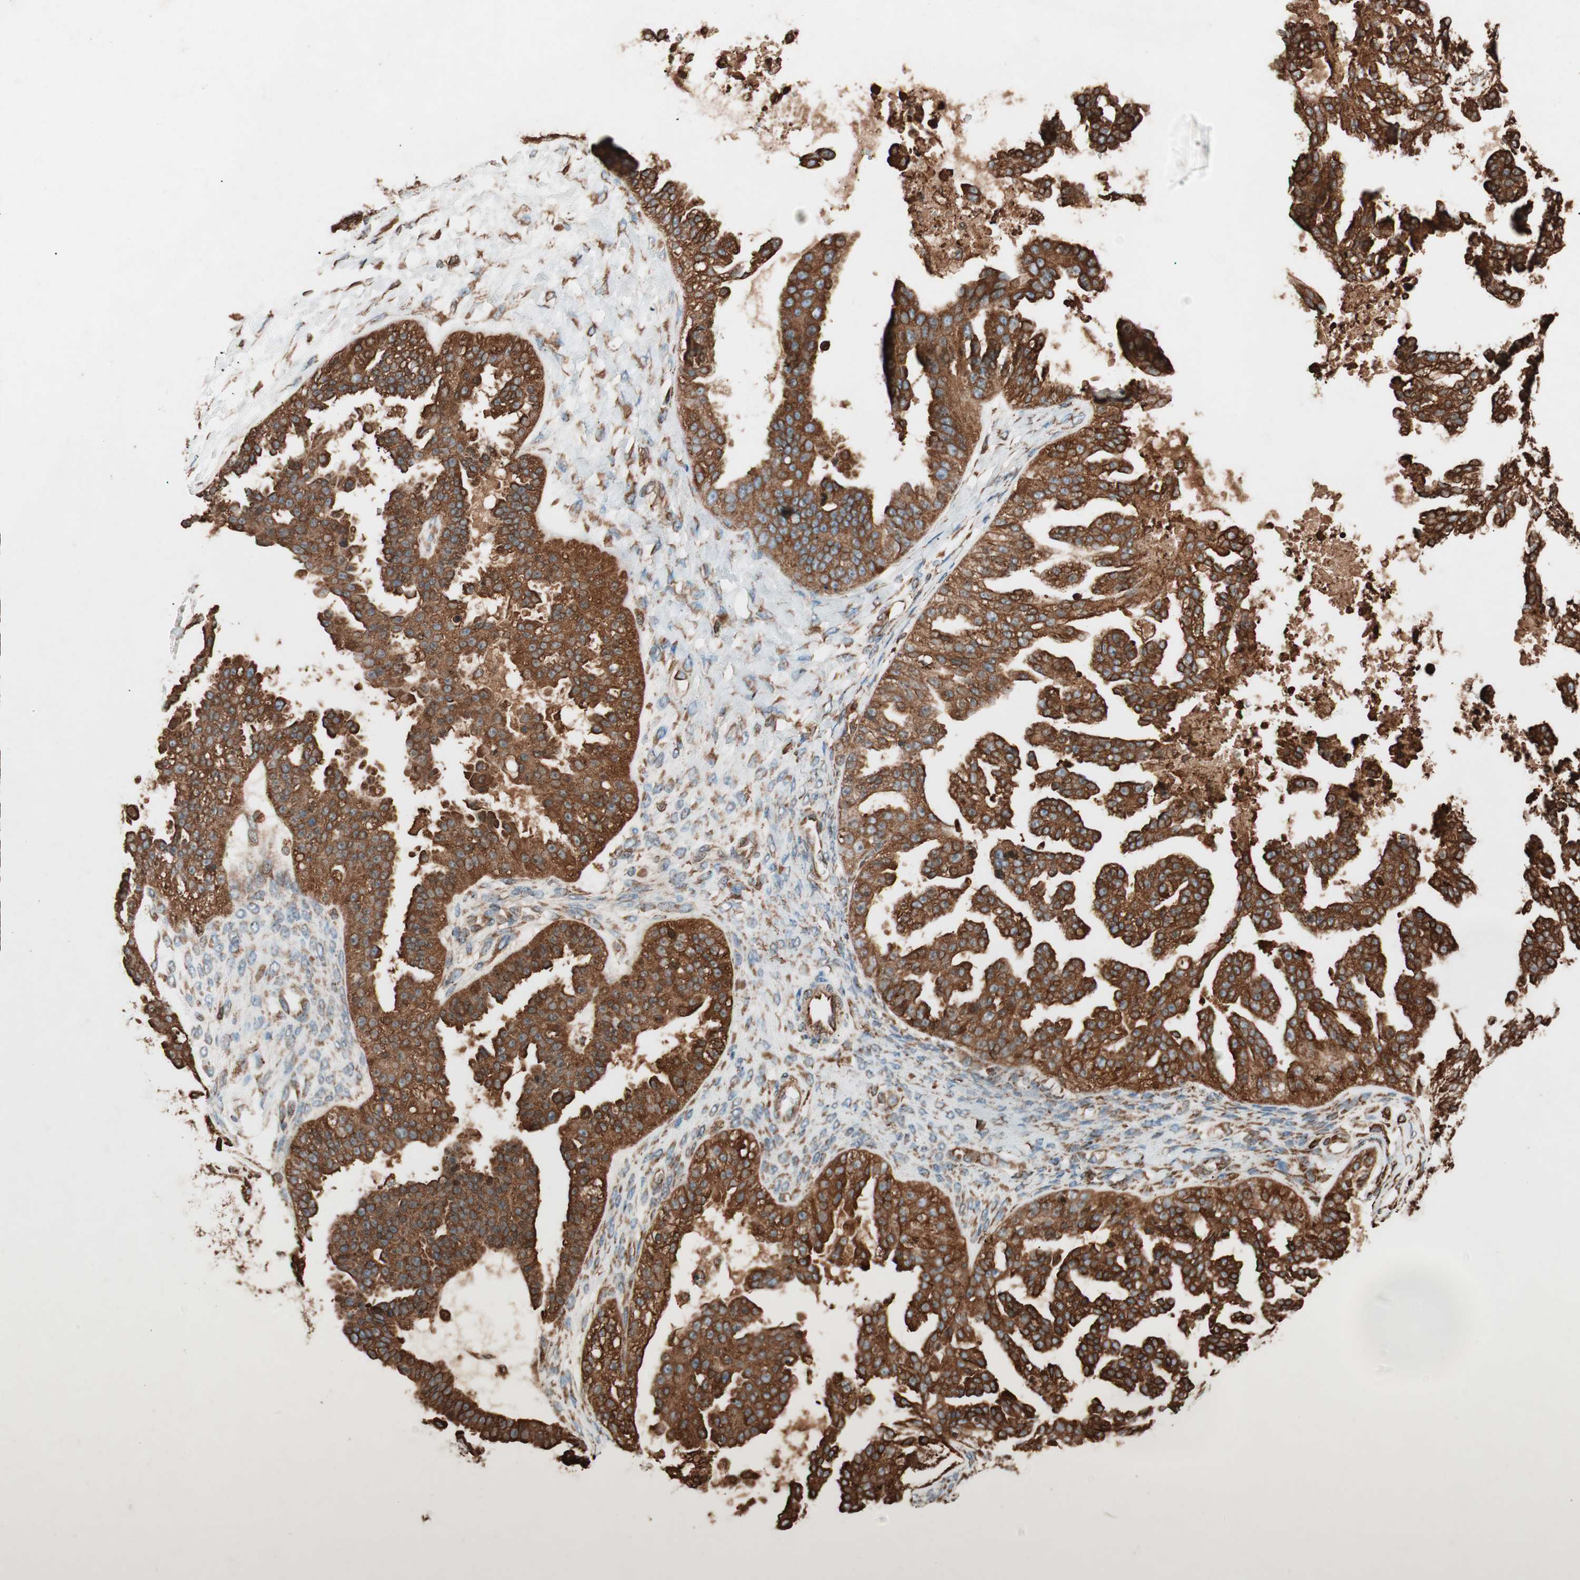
{"staining": {"intensity": "strong", "quantity": ">75%", "location": "cytoplasmic/membranous"}, "tissue": "ovarian cancer", "cell_type": "Tumor cells", "image_type": "cancer", "snomed": [{"axis": "morphology", "description": "Carcinoma, NOS"}, {"axis": "topography", "description": "Soft tissue"}, {"axis": "topography", "description": "Ovary"}], "caption": "The immunohistochemical stain shows strong cytoplasmic/membranous staining in tumor cells of ovarian cancer (carcinoma) tissue.", "gene": "VEGFA", "patient": {"sex": "female", "age": 54}}